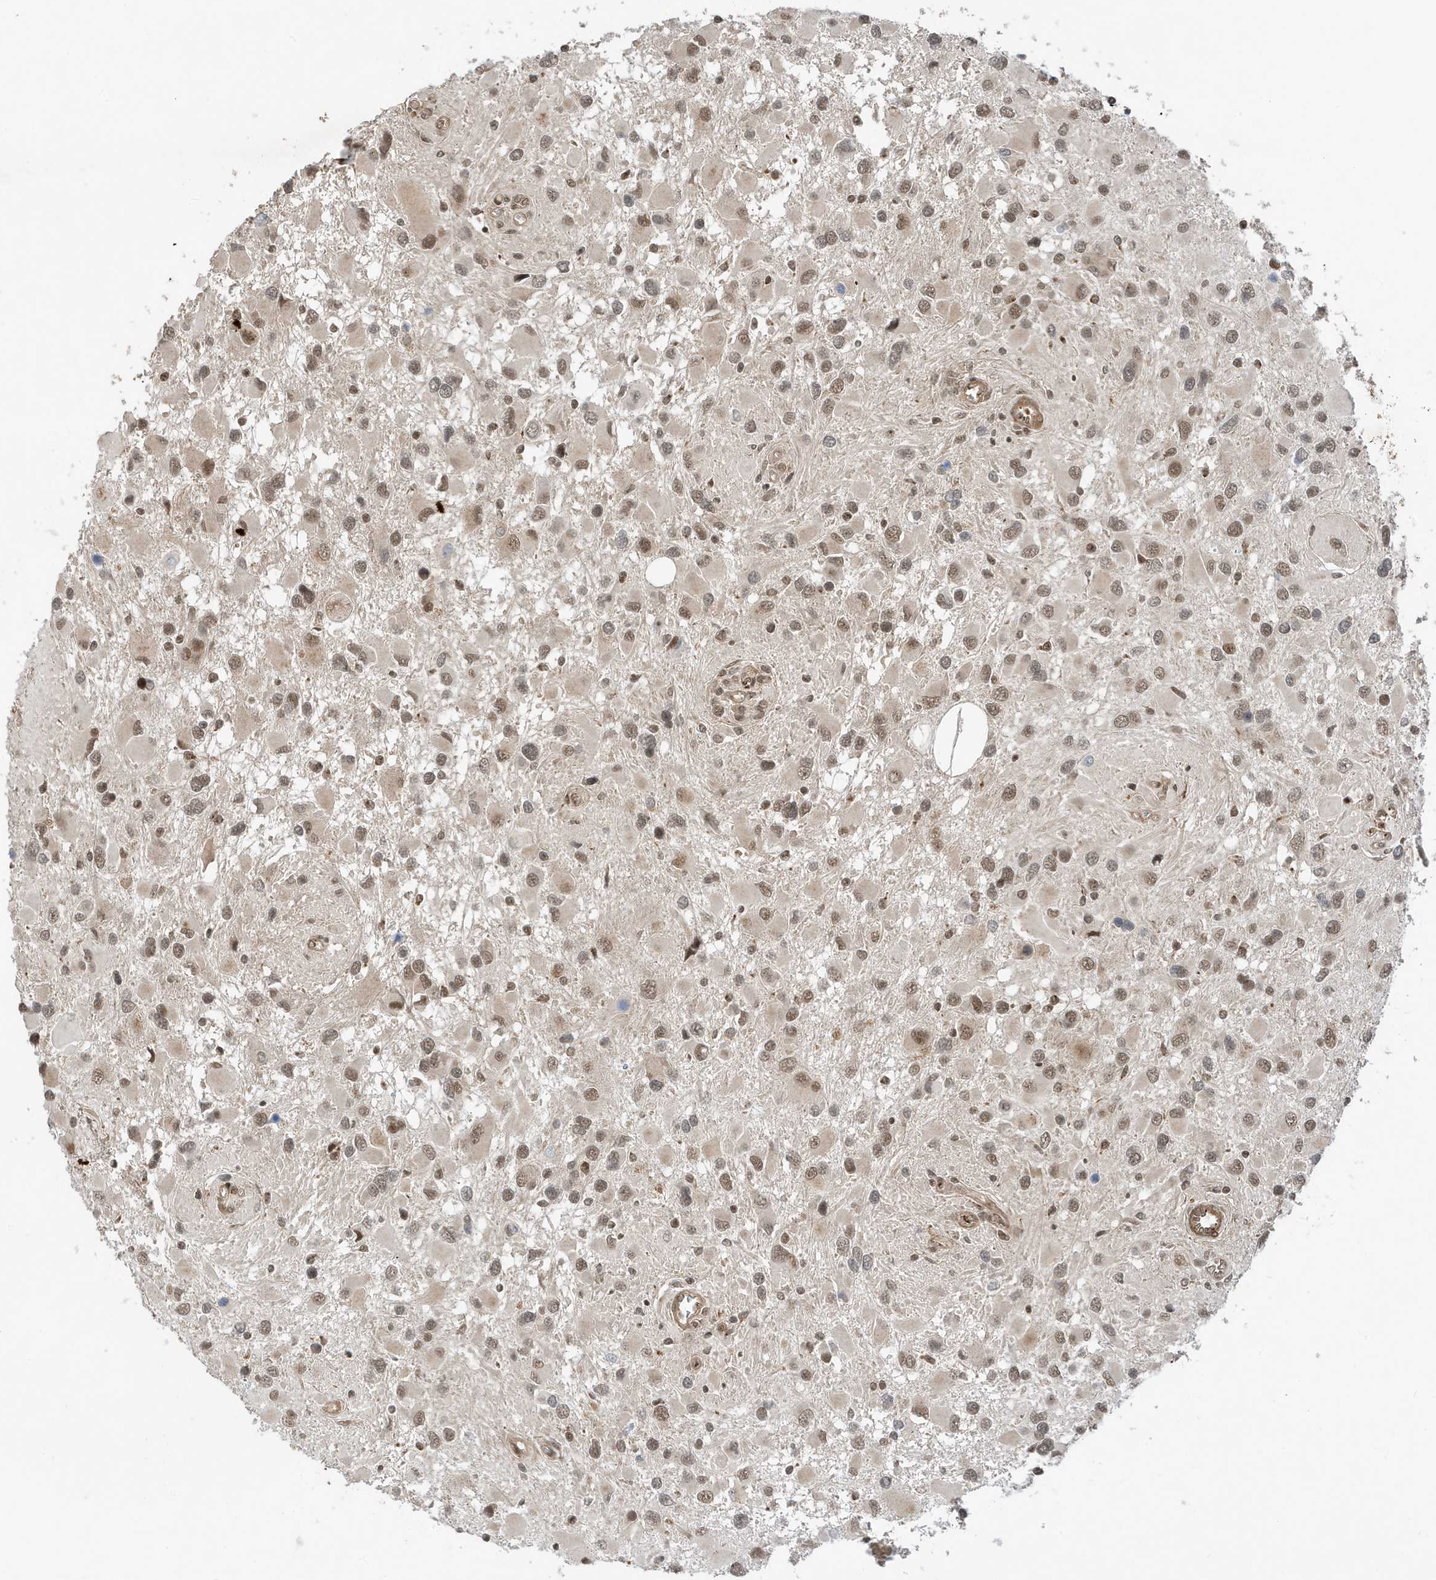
{"staining": {"intensity": "weak", "quantity": "25%-75%", "location": "nuclear"}, "tissue": "glioma", "cell_type": "Tumor cells", "image_type": "cancer", "snomed": [{"axis": "morphology", "description": "Glioma, malignant, High grade"}, {"axis": "topography", "description": "Brain"}], "caption": "Immunohistochemistry histopathology image of human glioma stained for a protein (brown), which reveals low levels of weak nuclear positivity in about 25%-75% of tumor cells.", "gene": "MAST3", "patient": {"sex": "male", "age": 53}}